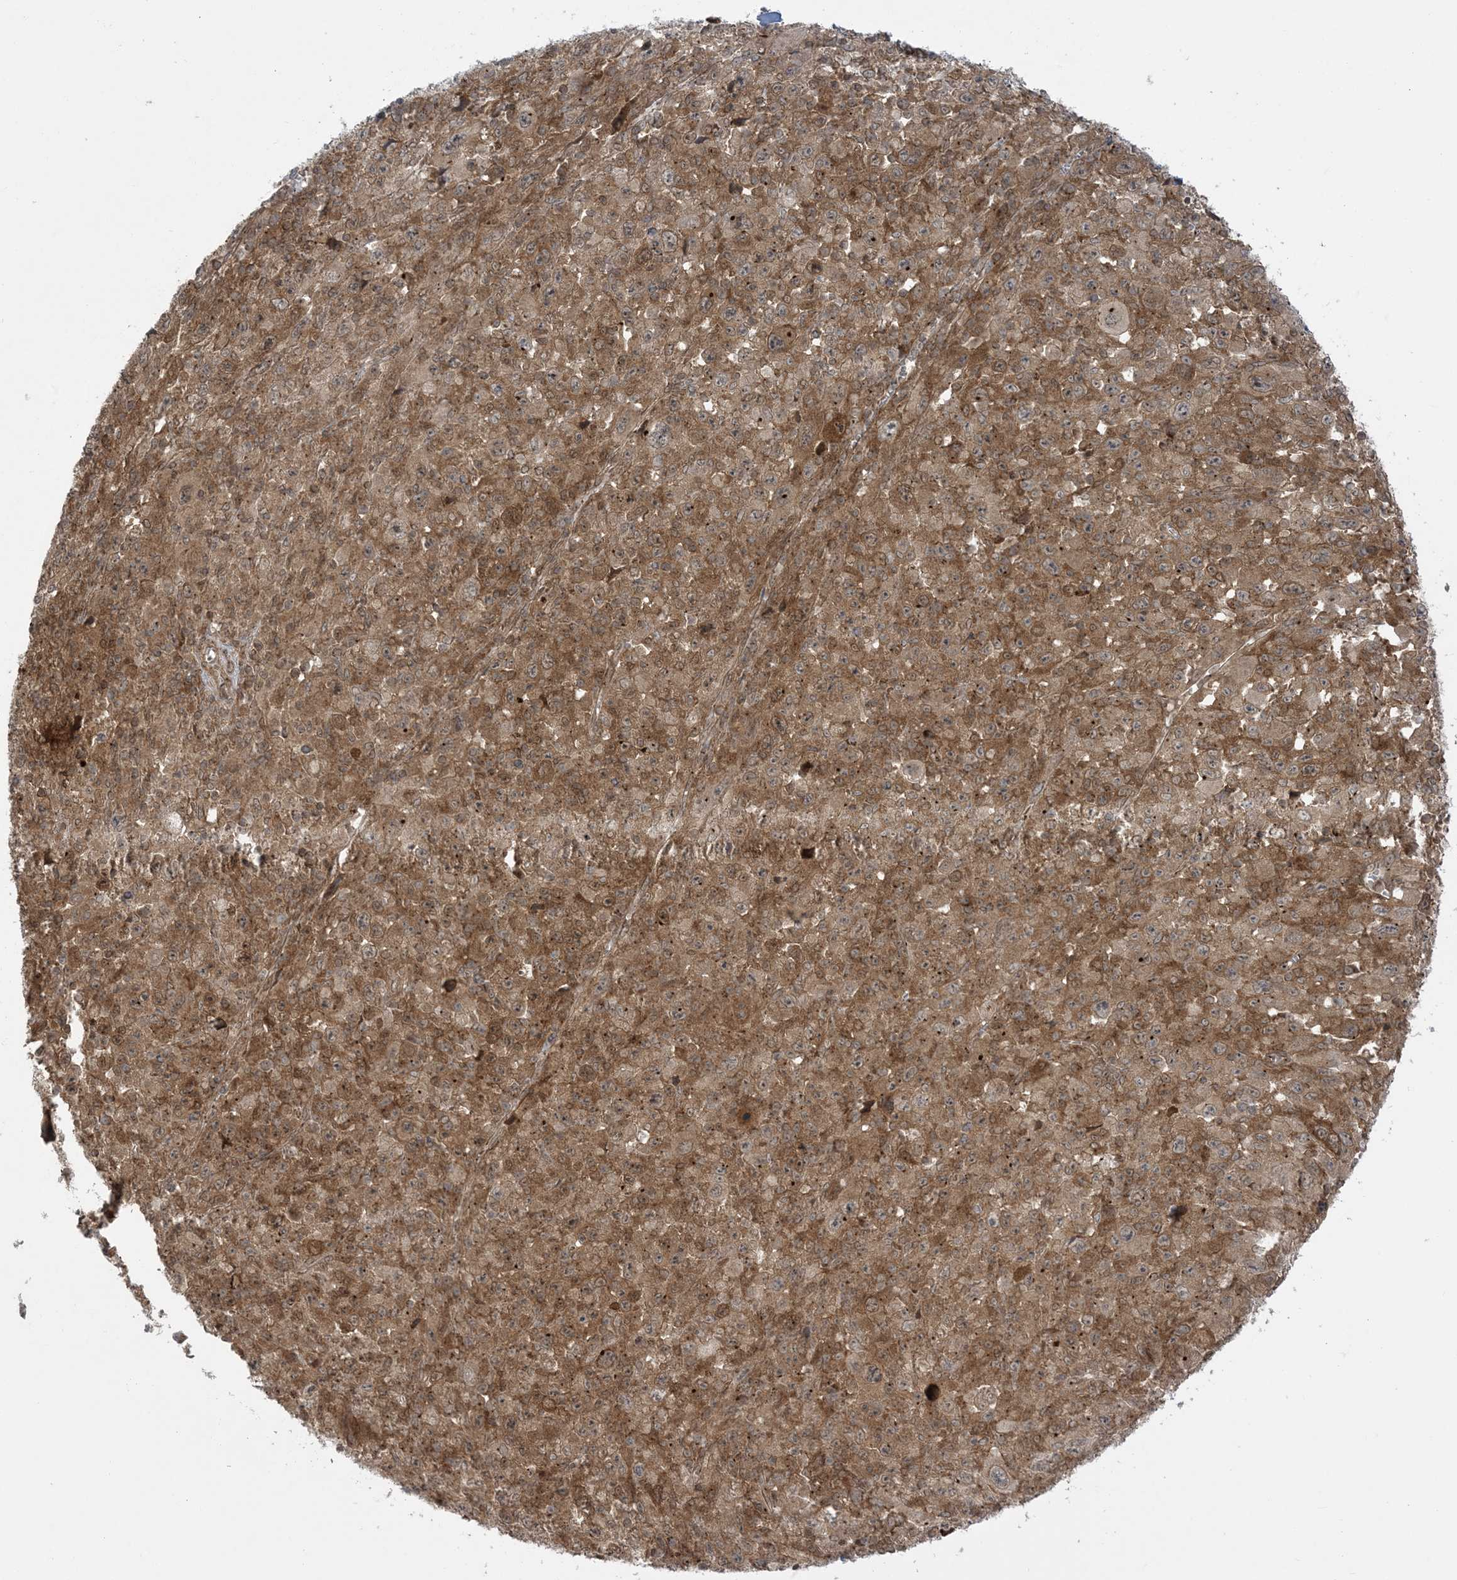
{"staining": {"intensity": "moderate", "quantity": ">75%", "location": "cytoplasmic/membranous"}, "tissue": "melanoma", "cell_type": "Tumor cells", "image_type": "cancer", "snomed": [{"axis": "morphology", "description": "Malignant melanoma, Metastatic site"}, {"axis": "topography", "description": "Skin"}], "caption": "This micrograph displays immunohistochemistry staining of melanoma, with medium moderate cytoplasmic/membranous expression in about >75% of tumor cells.", "gene": "CASP4", "patient": {"sex": "female", "age": 56}}